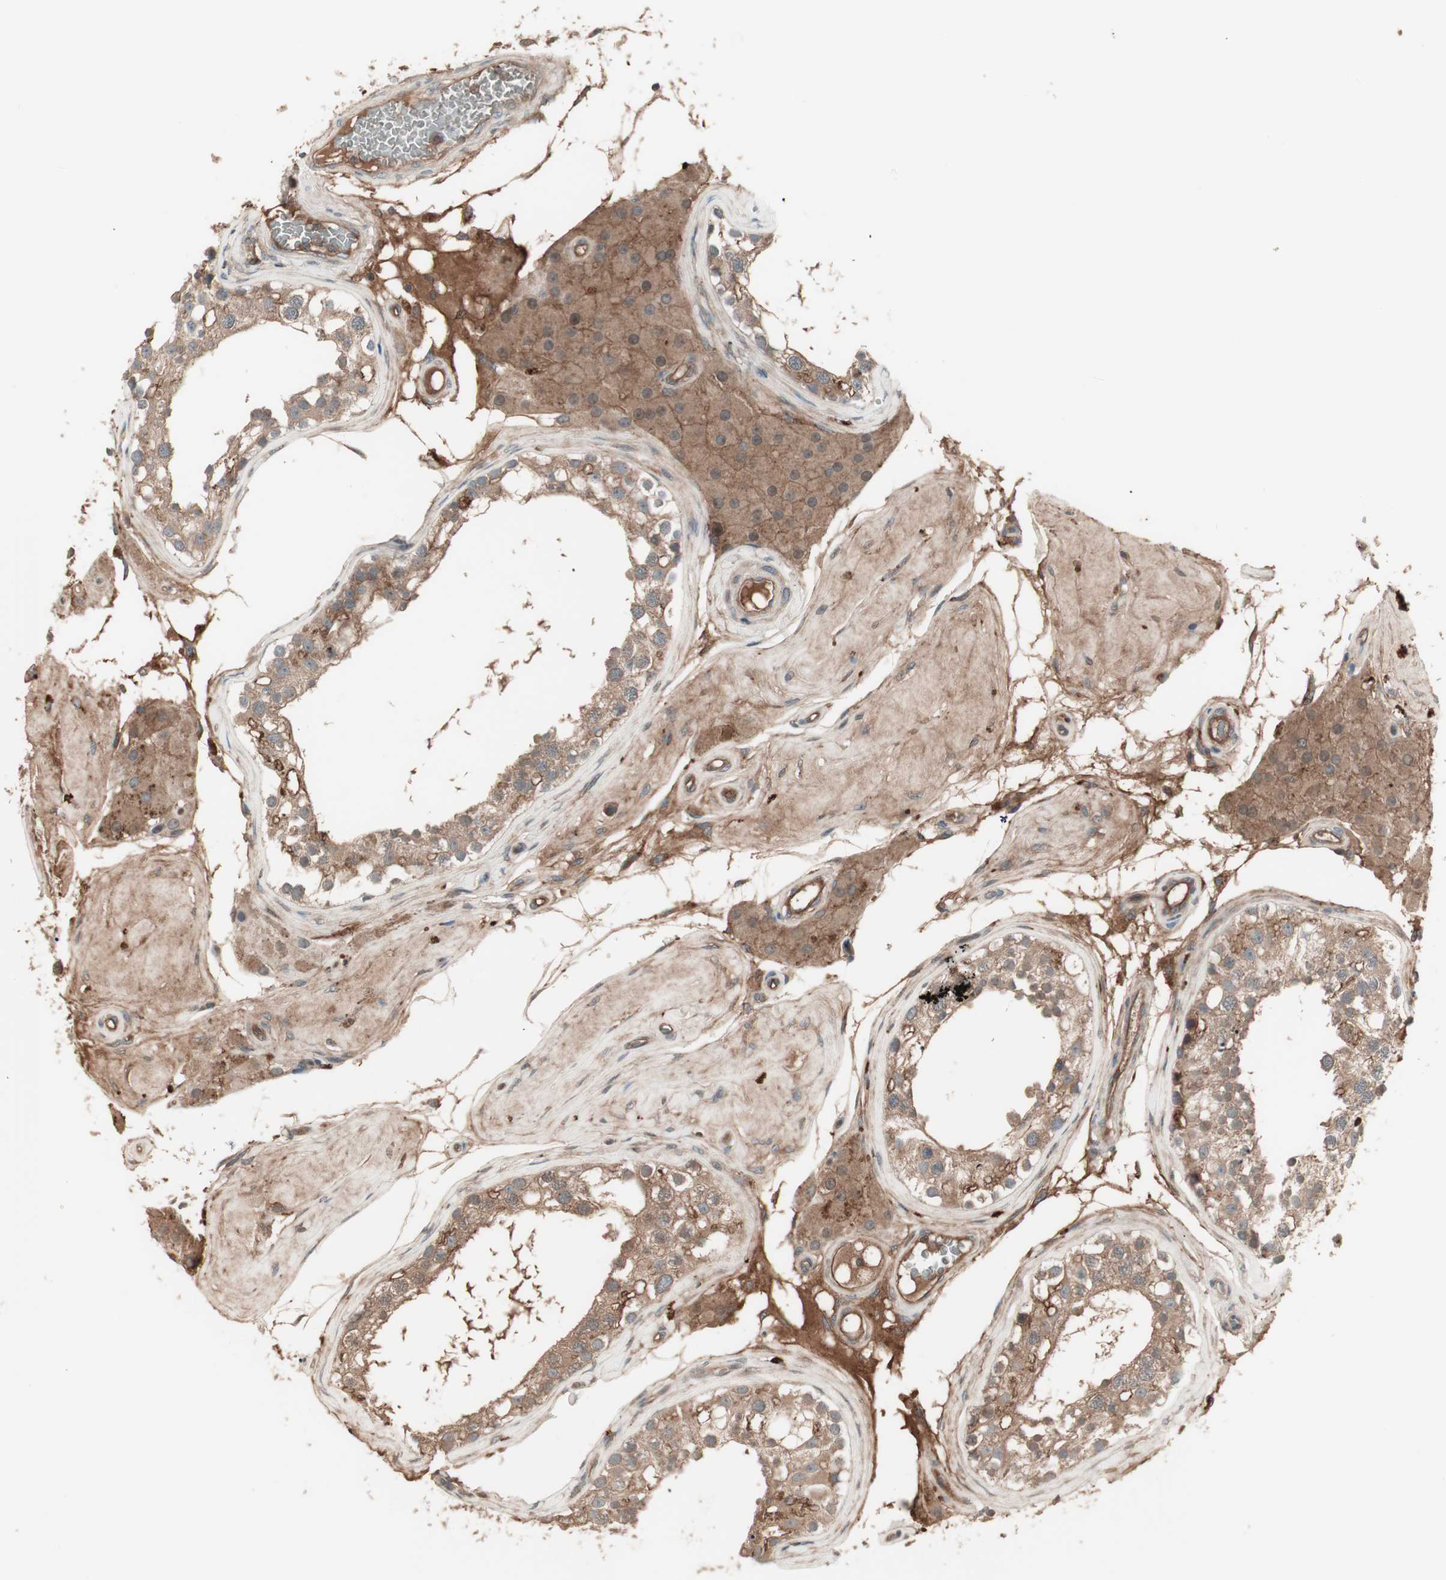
{"staining": {"intensity": "weak", "quantity": ">75%", "location": "cytoplasmic/membranous"}, "tissue": "testis", "cell_type": "Cells in seminiferous ducts", "image_type": "normal", "snomed": [{"axis": "morphology", "description": "Normal tissue, NOS"}, {"axis": "topography", "description": "Testis"}], "caption": "Cells in seminiferous ducts display weak cytoplasmic/membranous staining in approximately >75% of cells in benign testis. (Stains: DAB (3,3'-diaminobenzidine) in brown, nuclei in blue, Microscopy: brightfield microscopy at high magnification).", "gene": "TFPI", "patient": {"sex": "male", "age": 68}}